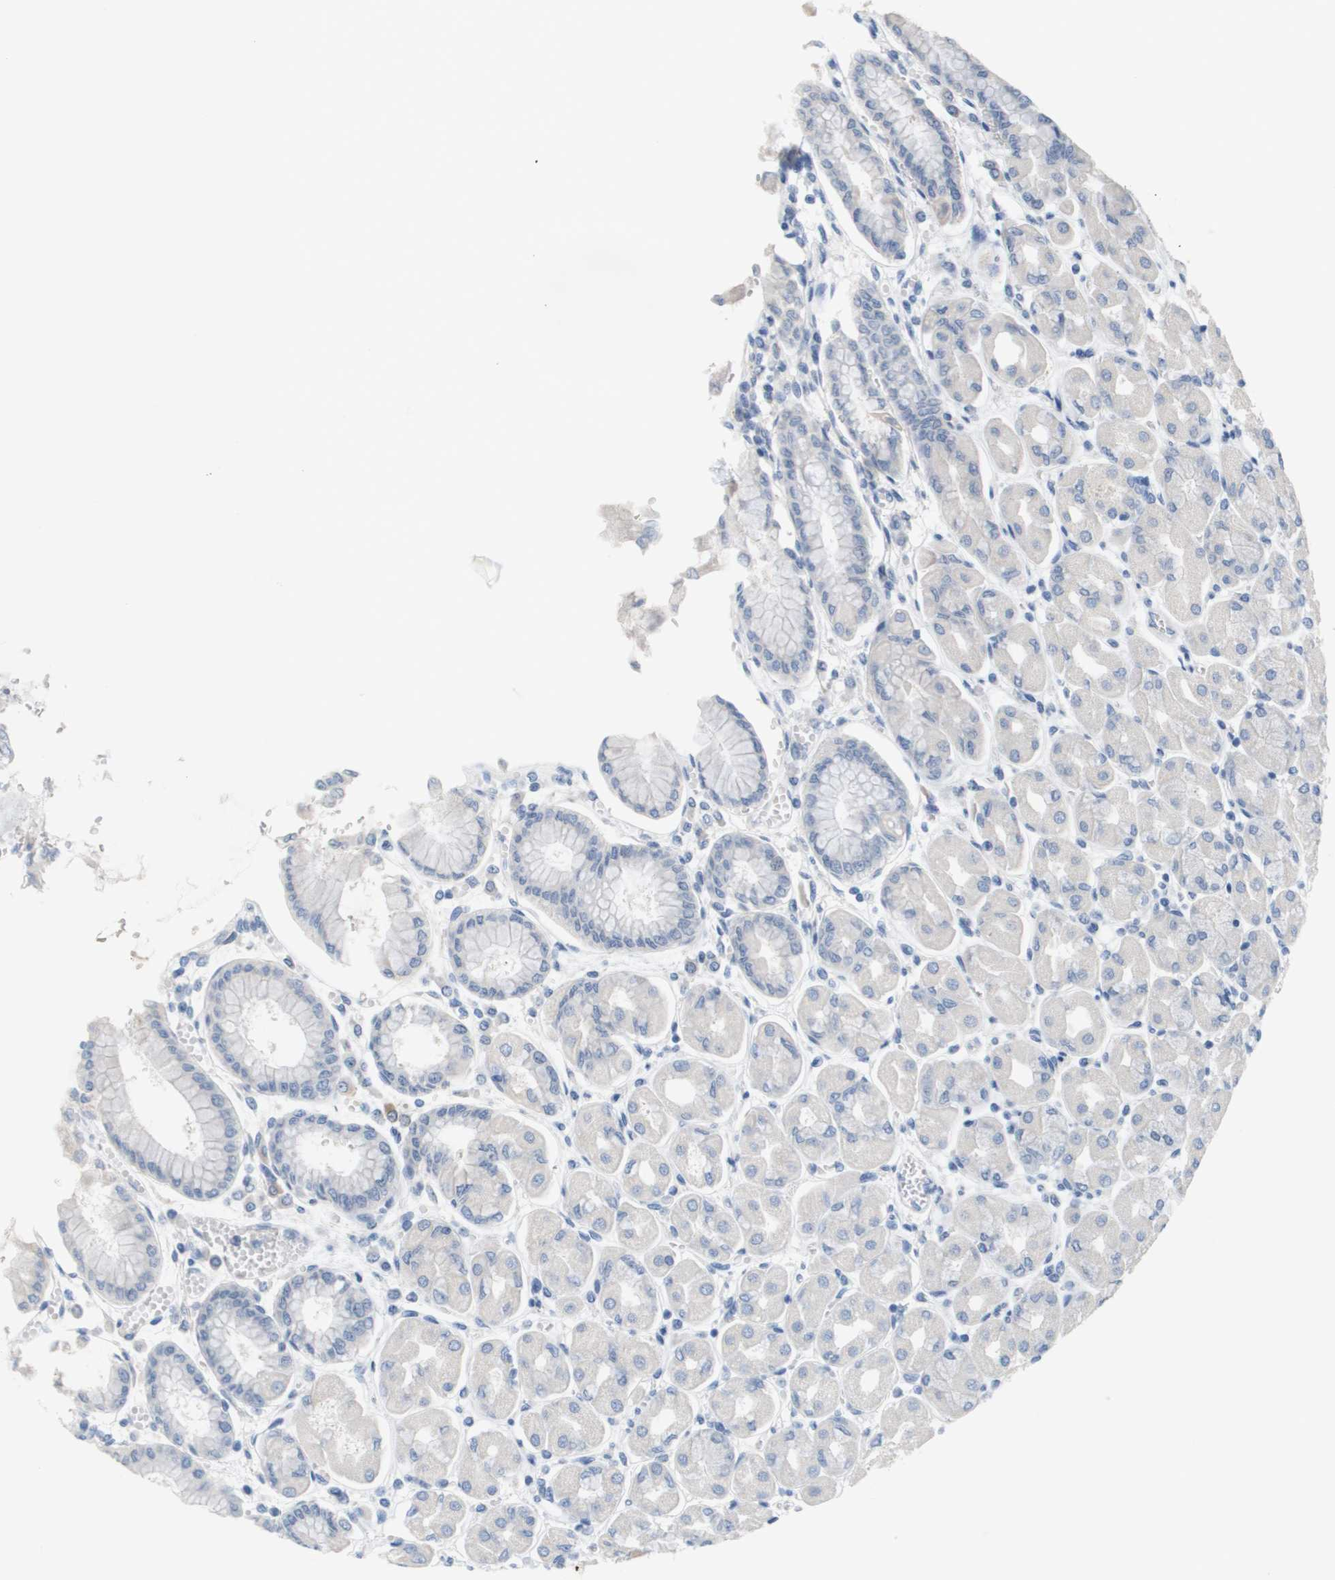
{"staining": {"intensity": "negative", "quantity": "none", "location": "none"}, "tissue": "stomach", "cell_type": "Glandular cells", "image_type": "normal", "snomed": [{"axis": "morphology", "description": "Normal tissue, NOS"}, {"axis": "topography", "description": "Stomach, upper"}], "caption": "Human stomach stained for a protein using immunohistochemistry shows no expression in glandular cells.", "gene": "ANGPT2", "patient": {"sex": "female", "age": 56}}